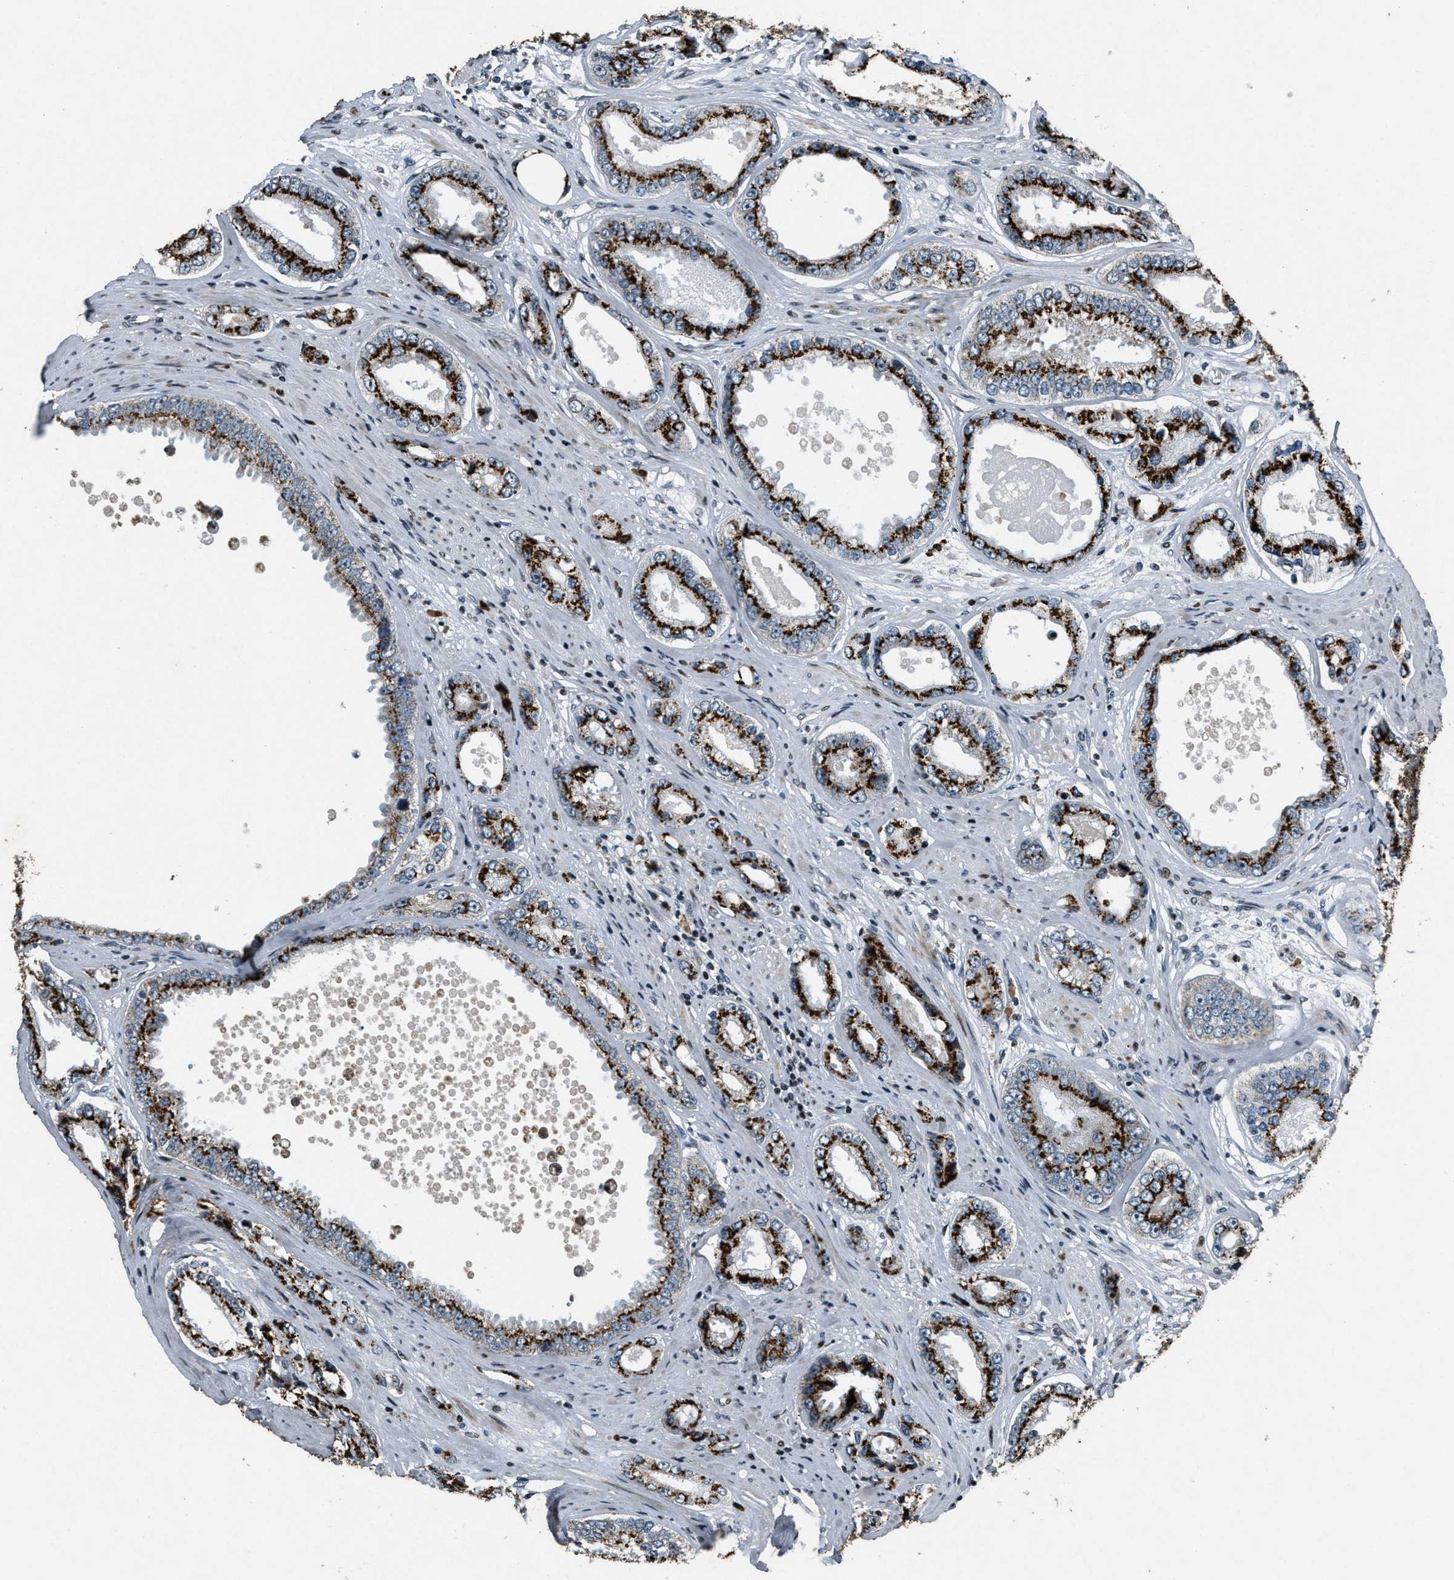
{"staining": {"intensity": "strong", "quantity": ">75%", "location": "cytoplasmic/membranous"}, "tissue": "prostate cancer", "cell_type": "Tumor cells", "image_type": "cancer", "snomed": [{"axis": "morphology", "description": "Adenocarcinoma, High grade"}, {"axis": "topography", "description": "Prostate"}], "caption": "Immunohistochemical staining of human adenocarcinoma (high-grade) (prostate) exhibits strong cytoplasmic/membranous protein staining in approximately >75% of tumor cells.", "gene": "GPC6", "patient": {"sex": "male", "age": 61}}